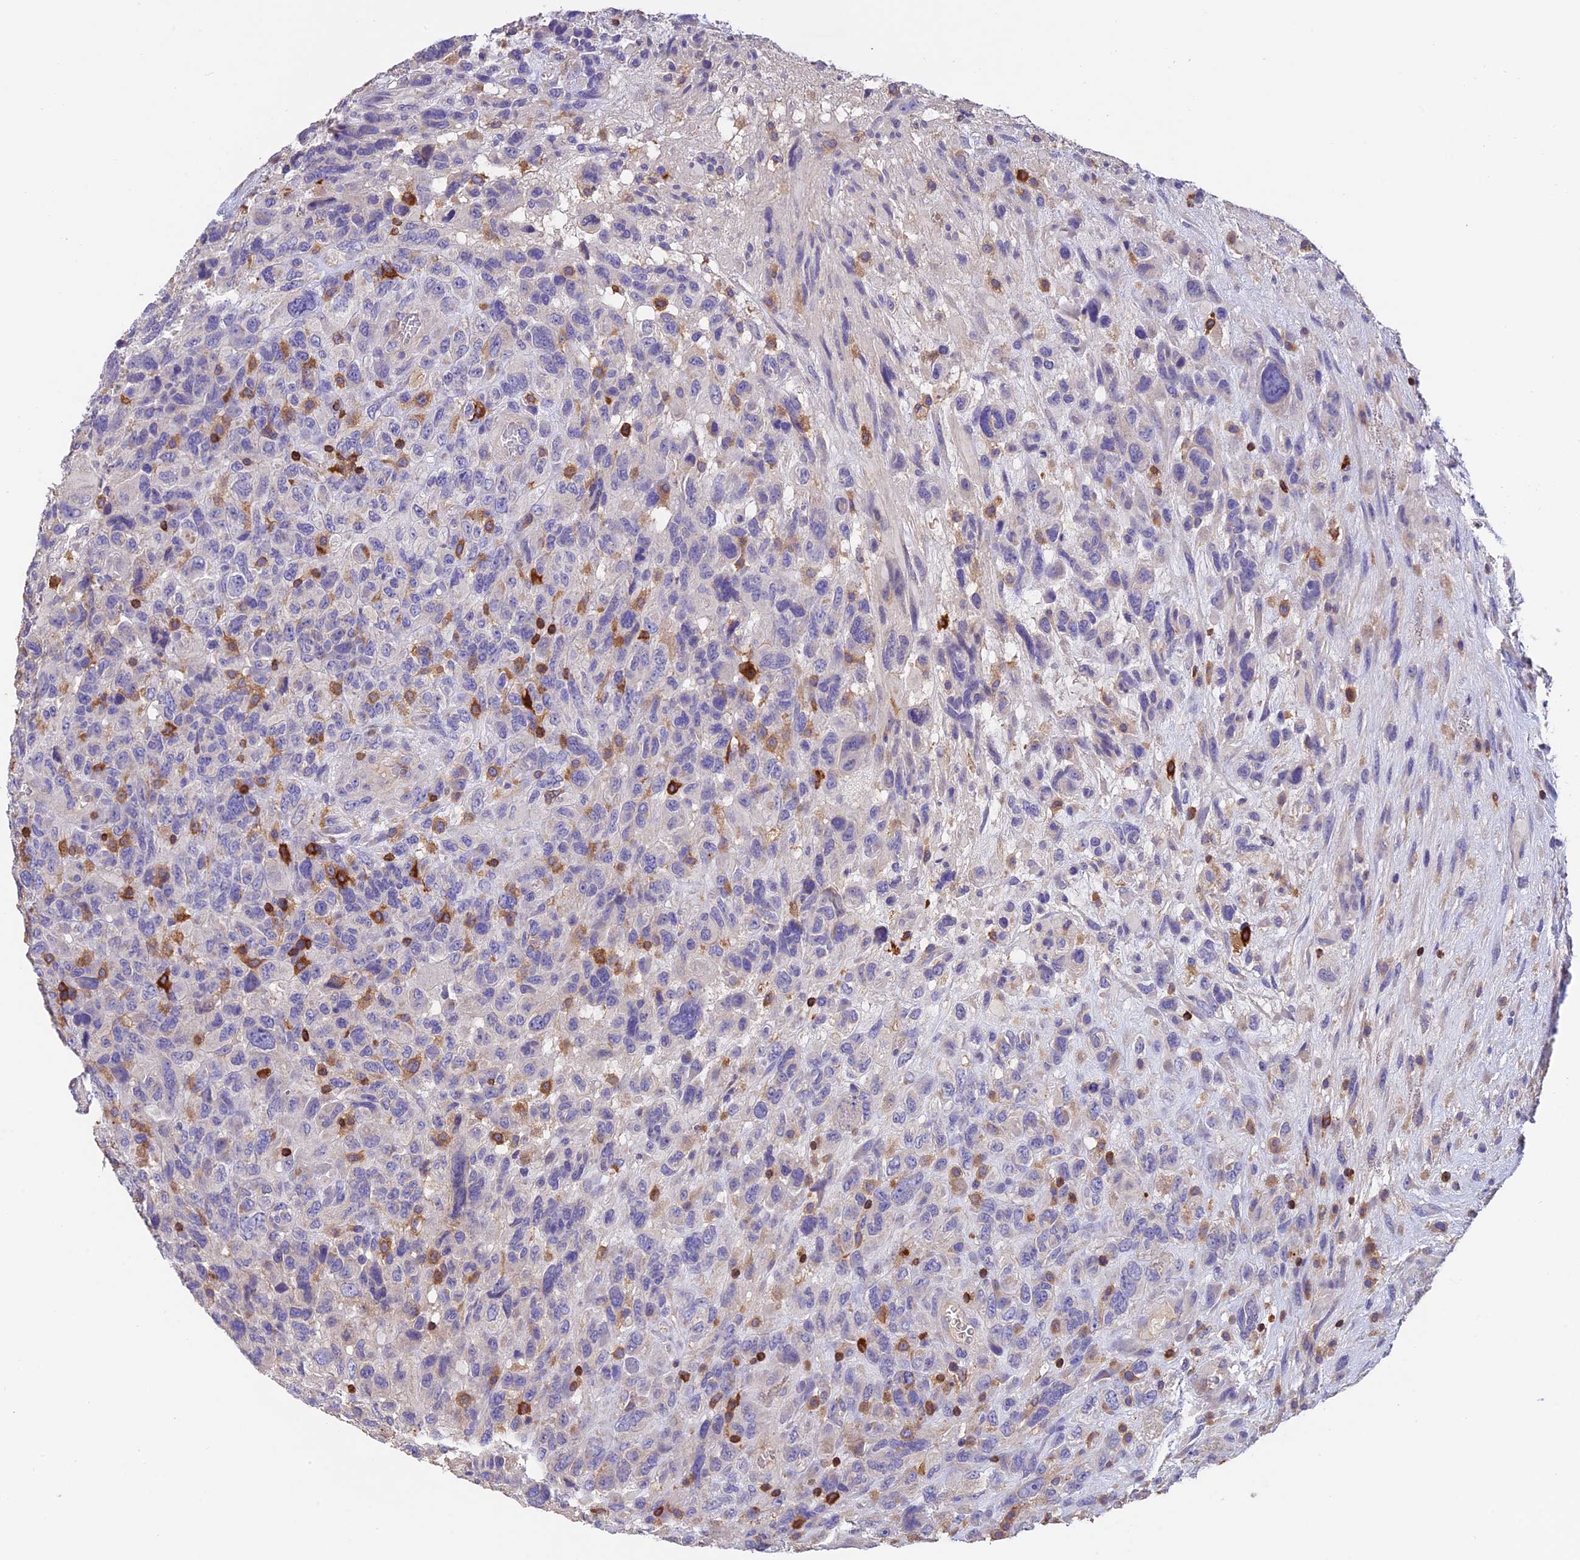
{"staining": {"intensity": "negative", "quantity": "none", "location": "none"}, "tissue": "glioma", "cell_type": "Tumor cells", "image_type": "cancer", "snomed": [{"axis": "morphology", "description": "Glioma, malignant, High grade"}, {"axis": "topography", "description": "Brain"}], "caption": "A micrograph of glioma stained for a protein reveals no brown staining in tumor cells.", "gene": "LPXN", "patient": {"sex": "male", "age": 61}}